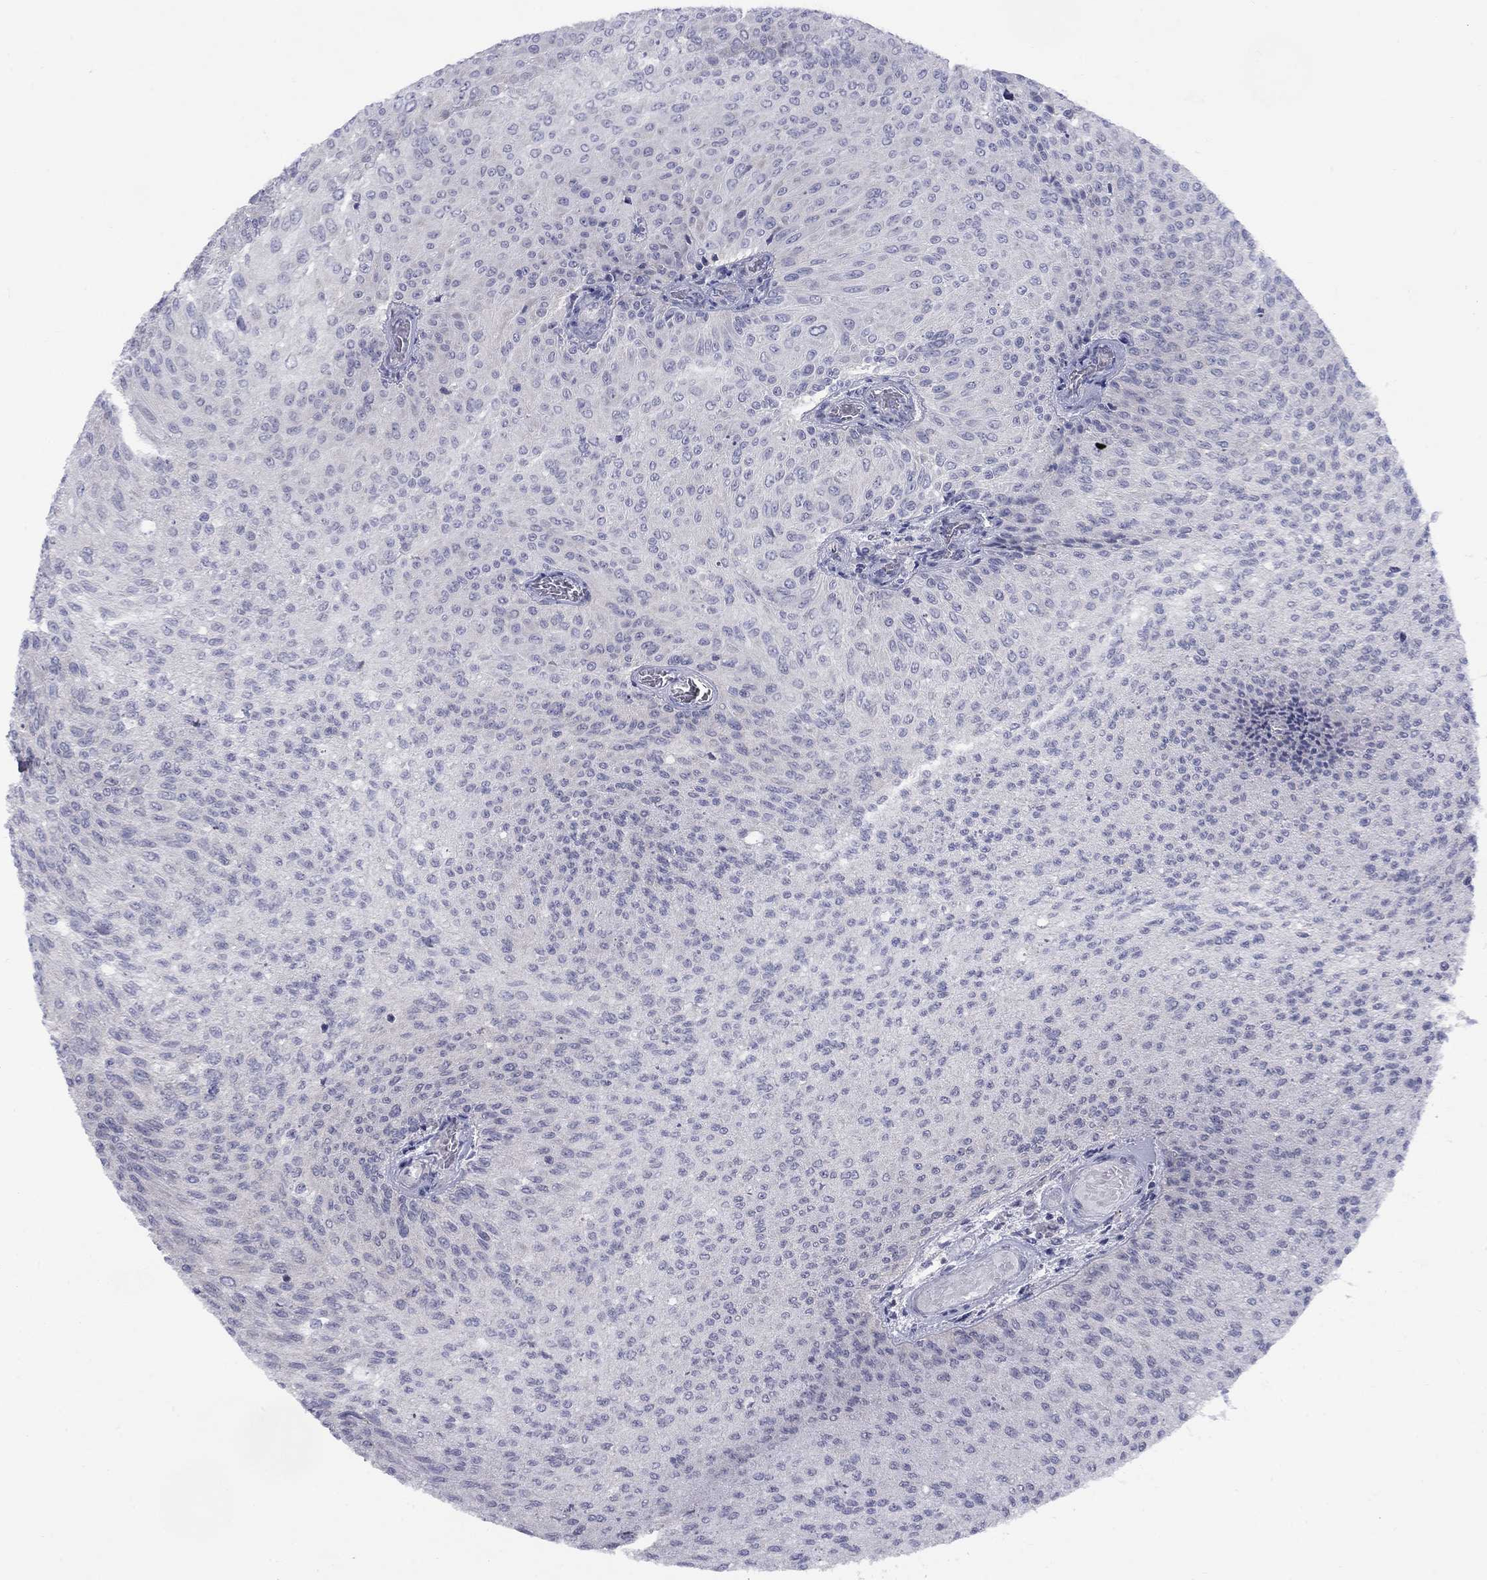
{"staining": {"intensity": "negative", "quantity": "none", "location": "none"}, "tissue": "urothelial cancer", "cell_type": "Tumor cells", "image_type": "cancer", "snomed": [{"axis": "morphology", "description": "Urothelial carcinoma, Low grade"}, {"axis": "topography", "description": "Ureter, NOS"}, {"axis": "topography", "description": "Urinary bladder"}], "caption": "This is a photomicrograph of immunohistochemistry staining of urothelial cancer, which shows no staining in tumor cells.", "gene": "CACNA1A", "patient": {"sex": "male", "age": 78}}